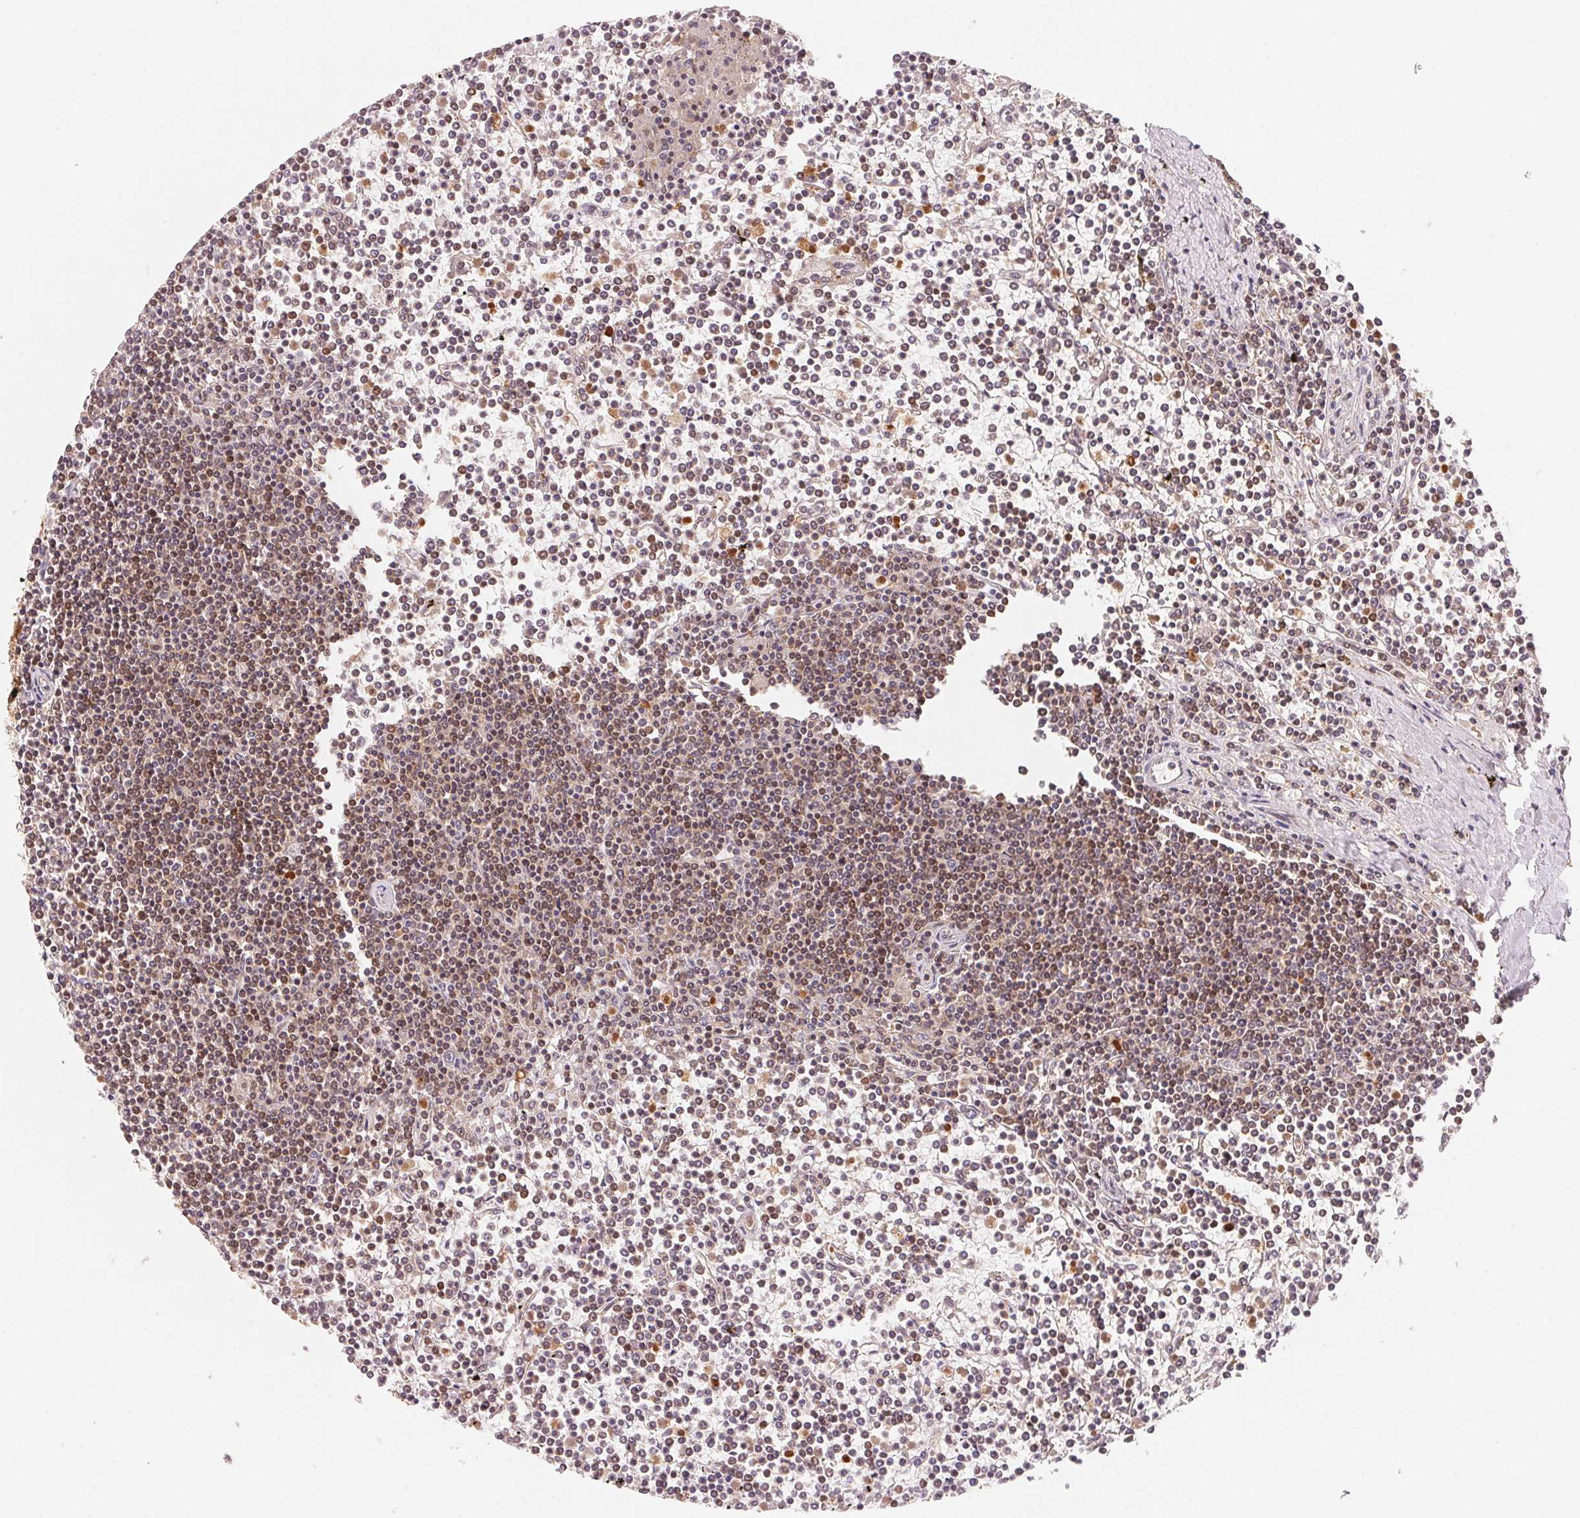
{"staining": {"intensity": "weak", "quantity": "25%-75%", "location": "cytoplasmic/membranous,nuclear"}, "tissue": "lymphoma", "cell_type": "Tumor cells", "image_type": "cancer", "snomed": [{"axis": "morphology", "description": "Malignant lymphoma, non-Hodgkin's type, Low grade"}, {"axis": "topography", "description": "Spleen"}], "caption": "IHC of malignant lymphoma, non-Hodgkin's type (low-grade) displays low levels of weak cytoplasmic/membranous and nuclear staining in approximately 25%-75% of tumor cells. (DAB IHC with brightfield microscopy, high magnification).", "gene": "CCDC102B", "patient": {"sex": "female", "age": 19}}